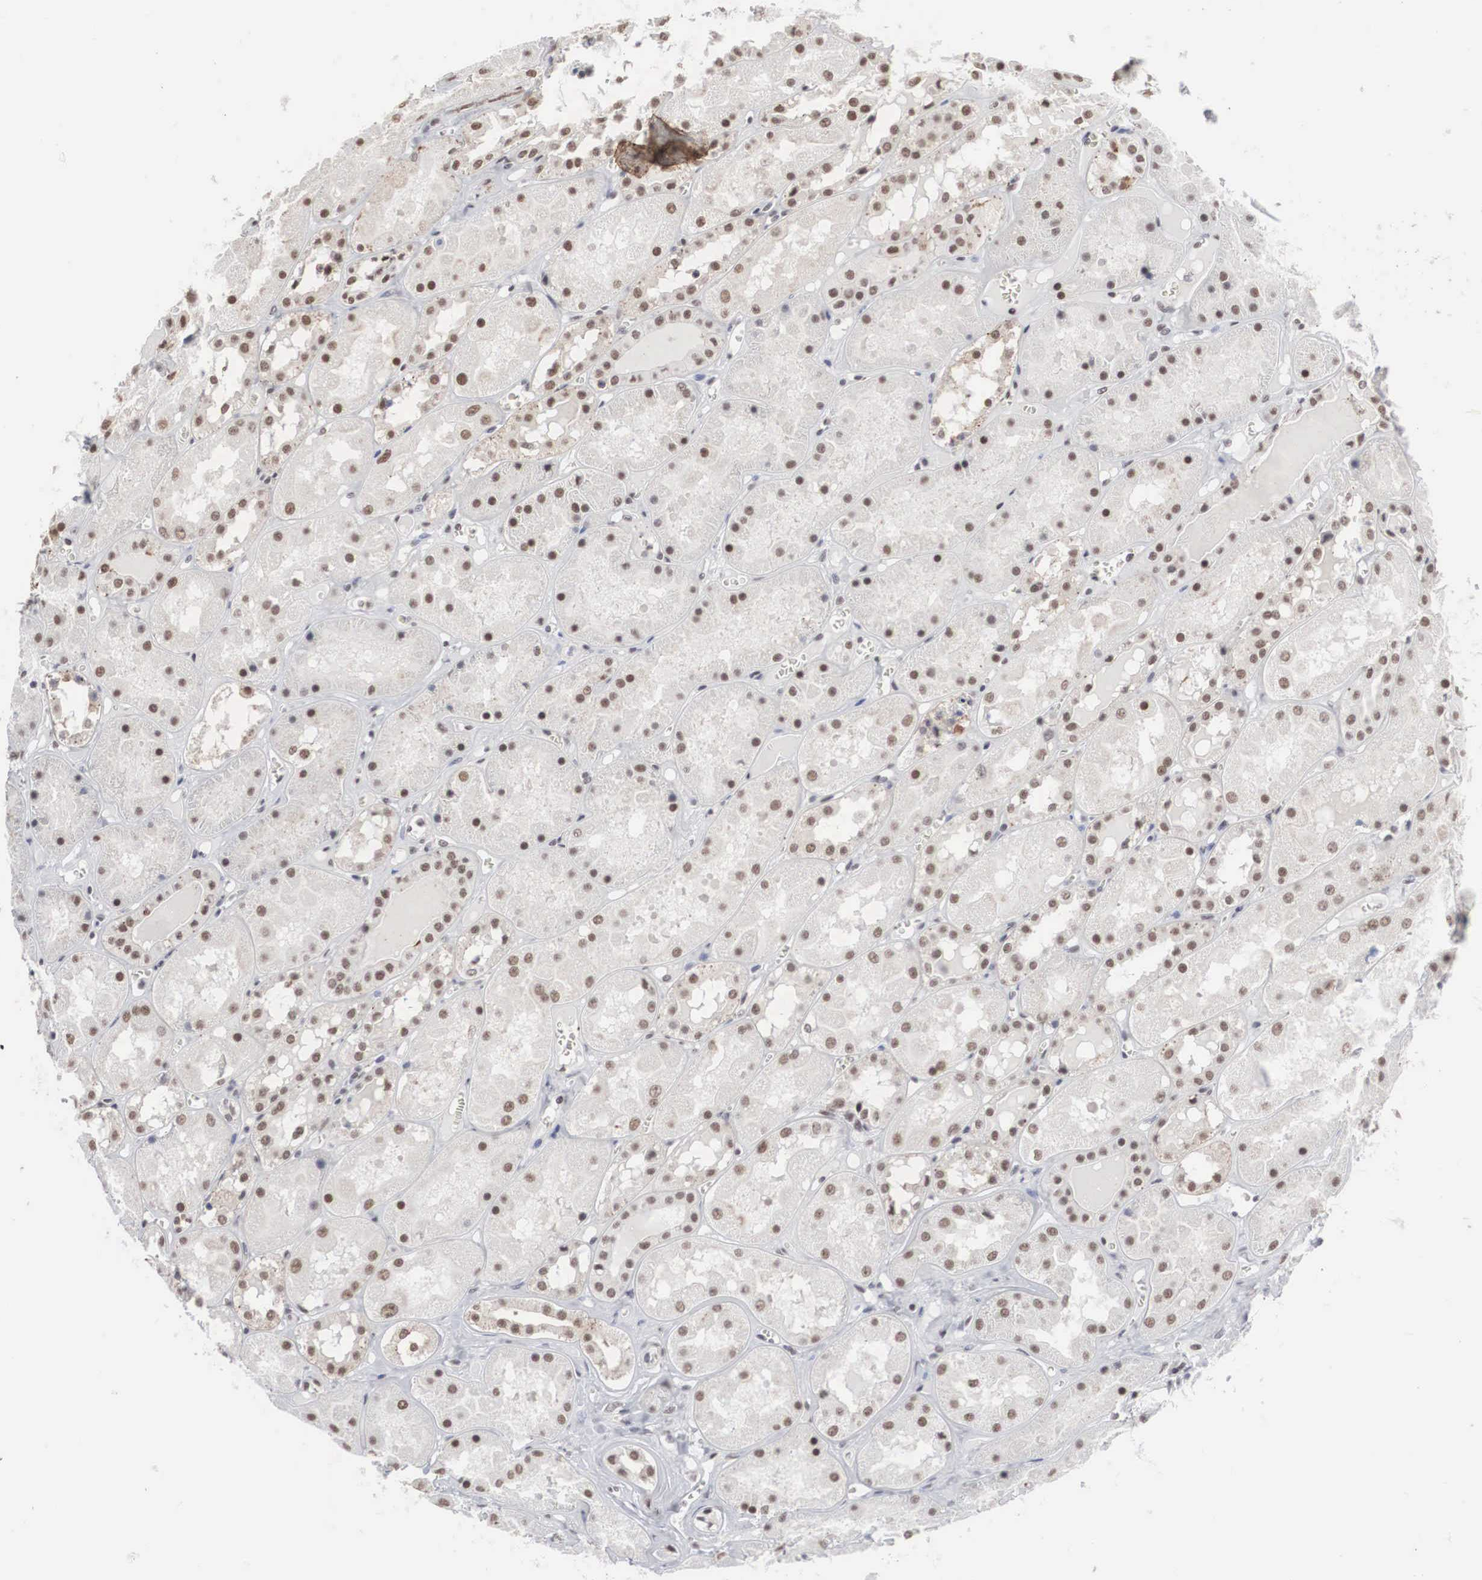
{"staining": {"intensity": "moderate", "quantity": "<25%", "location": "nuclear"}, "tissue": "kidney", "cell_type": "Cells in glomeruli", "image_type": "normal", "snomed": [{"axis": "morphology", "description": "Normal tissue, NOS"}, {"axis": "topography", "description": "Kidney"}], "caption": "Brown immunohistochemical staining in benign human kidney exhibits moderate nuclear positivity in approximately <25% of cells in glomeruli.", "gene": "AUTS2", "patient": {"sex": "male", "age": 36}}